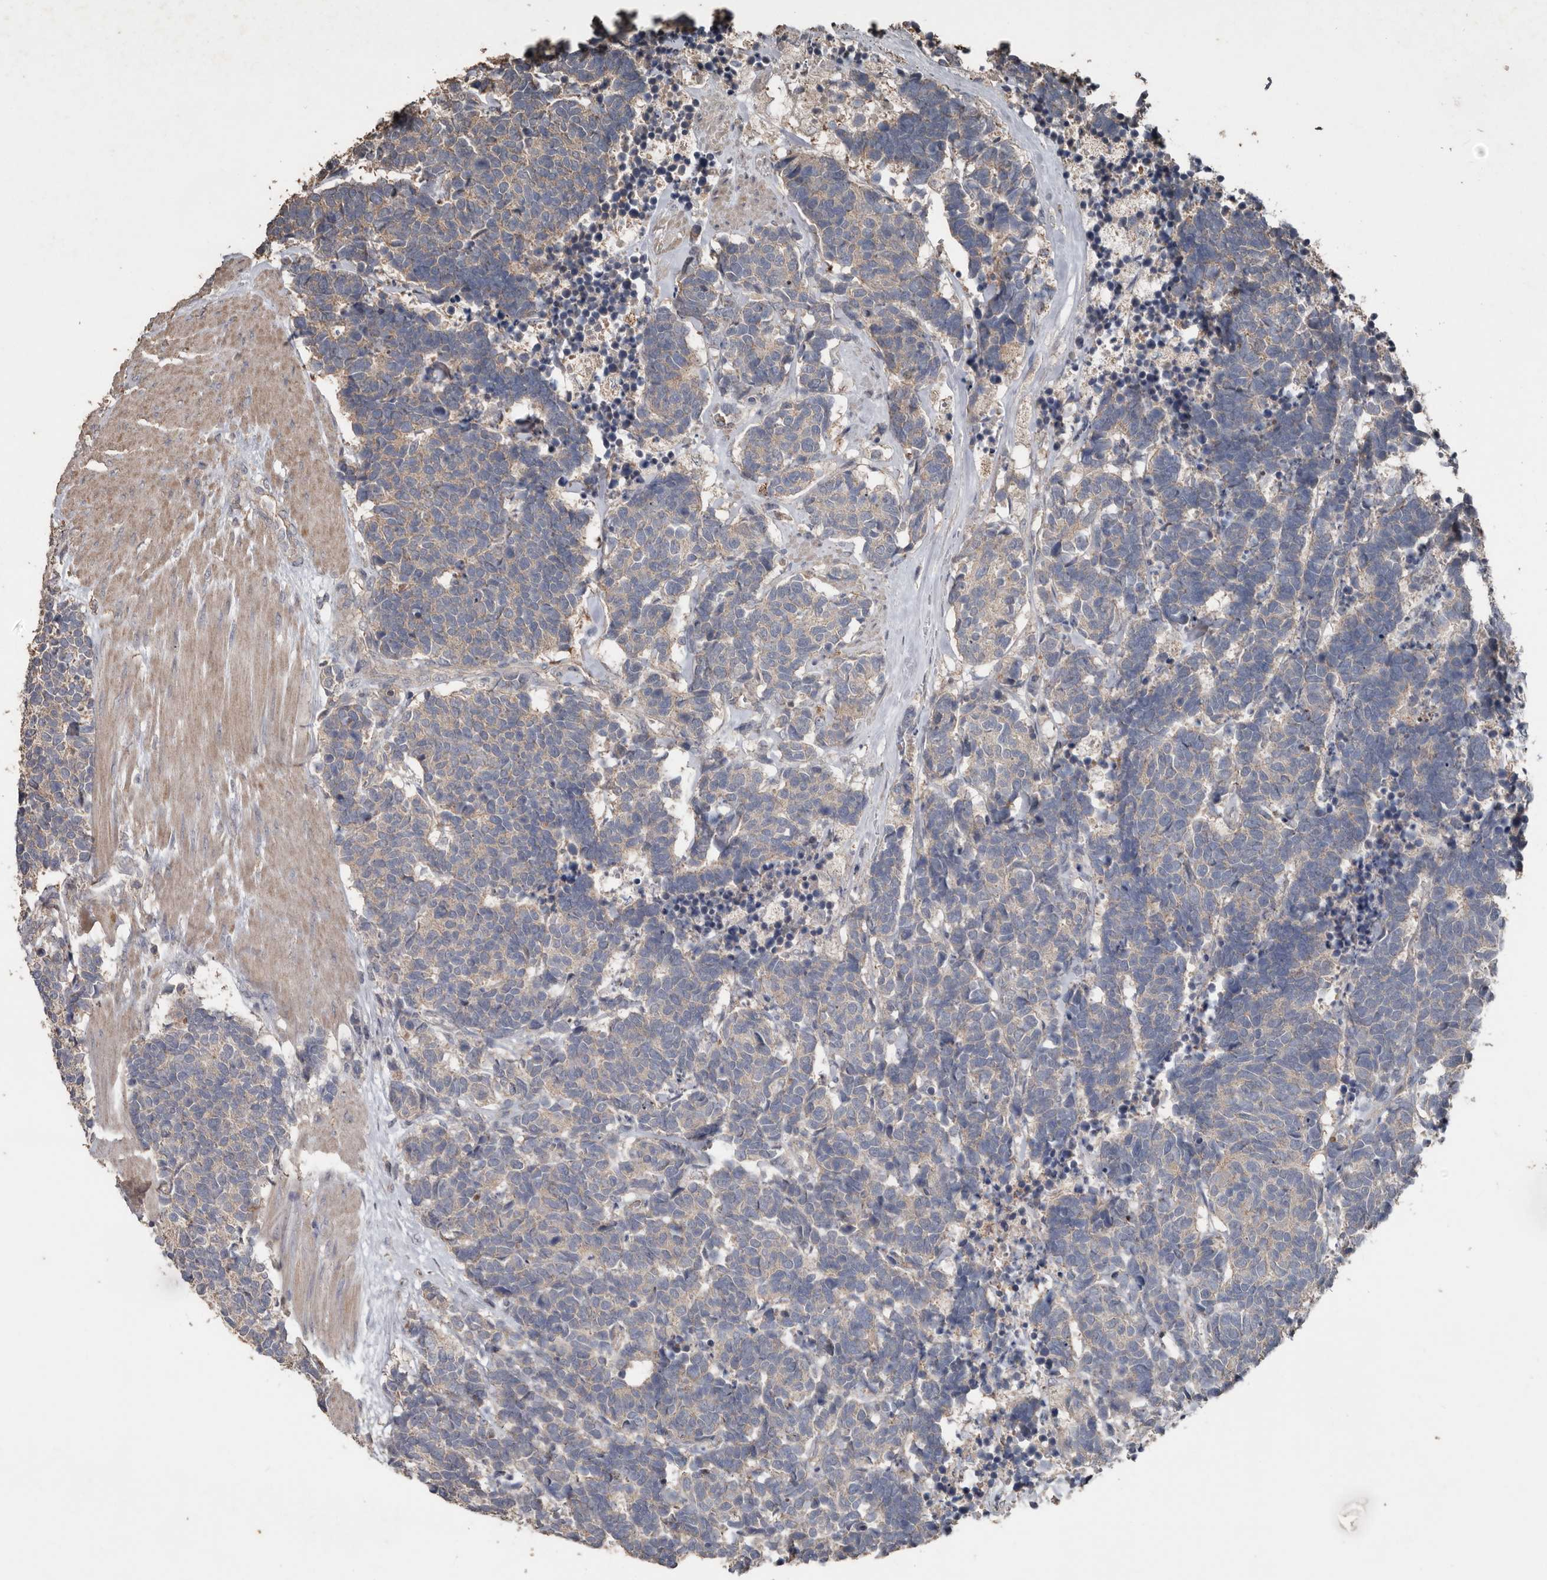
{"staining": {"intensity": "weak", "quantity": "<25%", "location": "cytoplasmic/membranous"}, "tissue": "carcinoid", "cell_type": "Tumor cells", "image_type": "cancer", "snomed": [{"axis": "morphology", "description": "Carcinoma, NOS"}, {"axis": "morphology", "description": "Carcinoid, malignant, NOS"}, {"axis": "topography", "description": "Urinary bladder"}], "caption": "A micrograph of human carcinoma is negative for staining in tumor cells.", "gene": "HYAL4", "patient": {"sex": "male", "age": 57}}